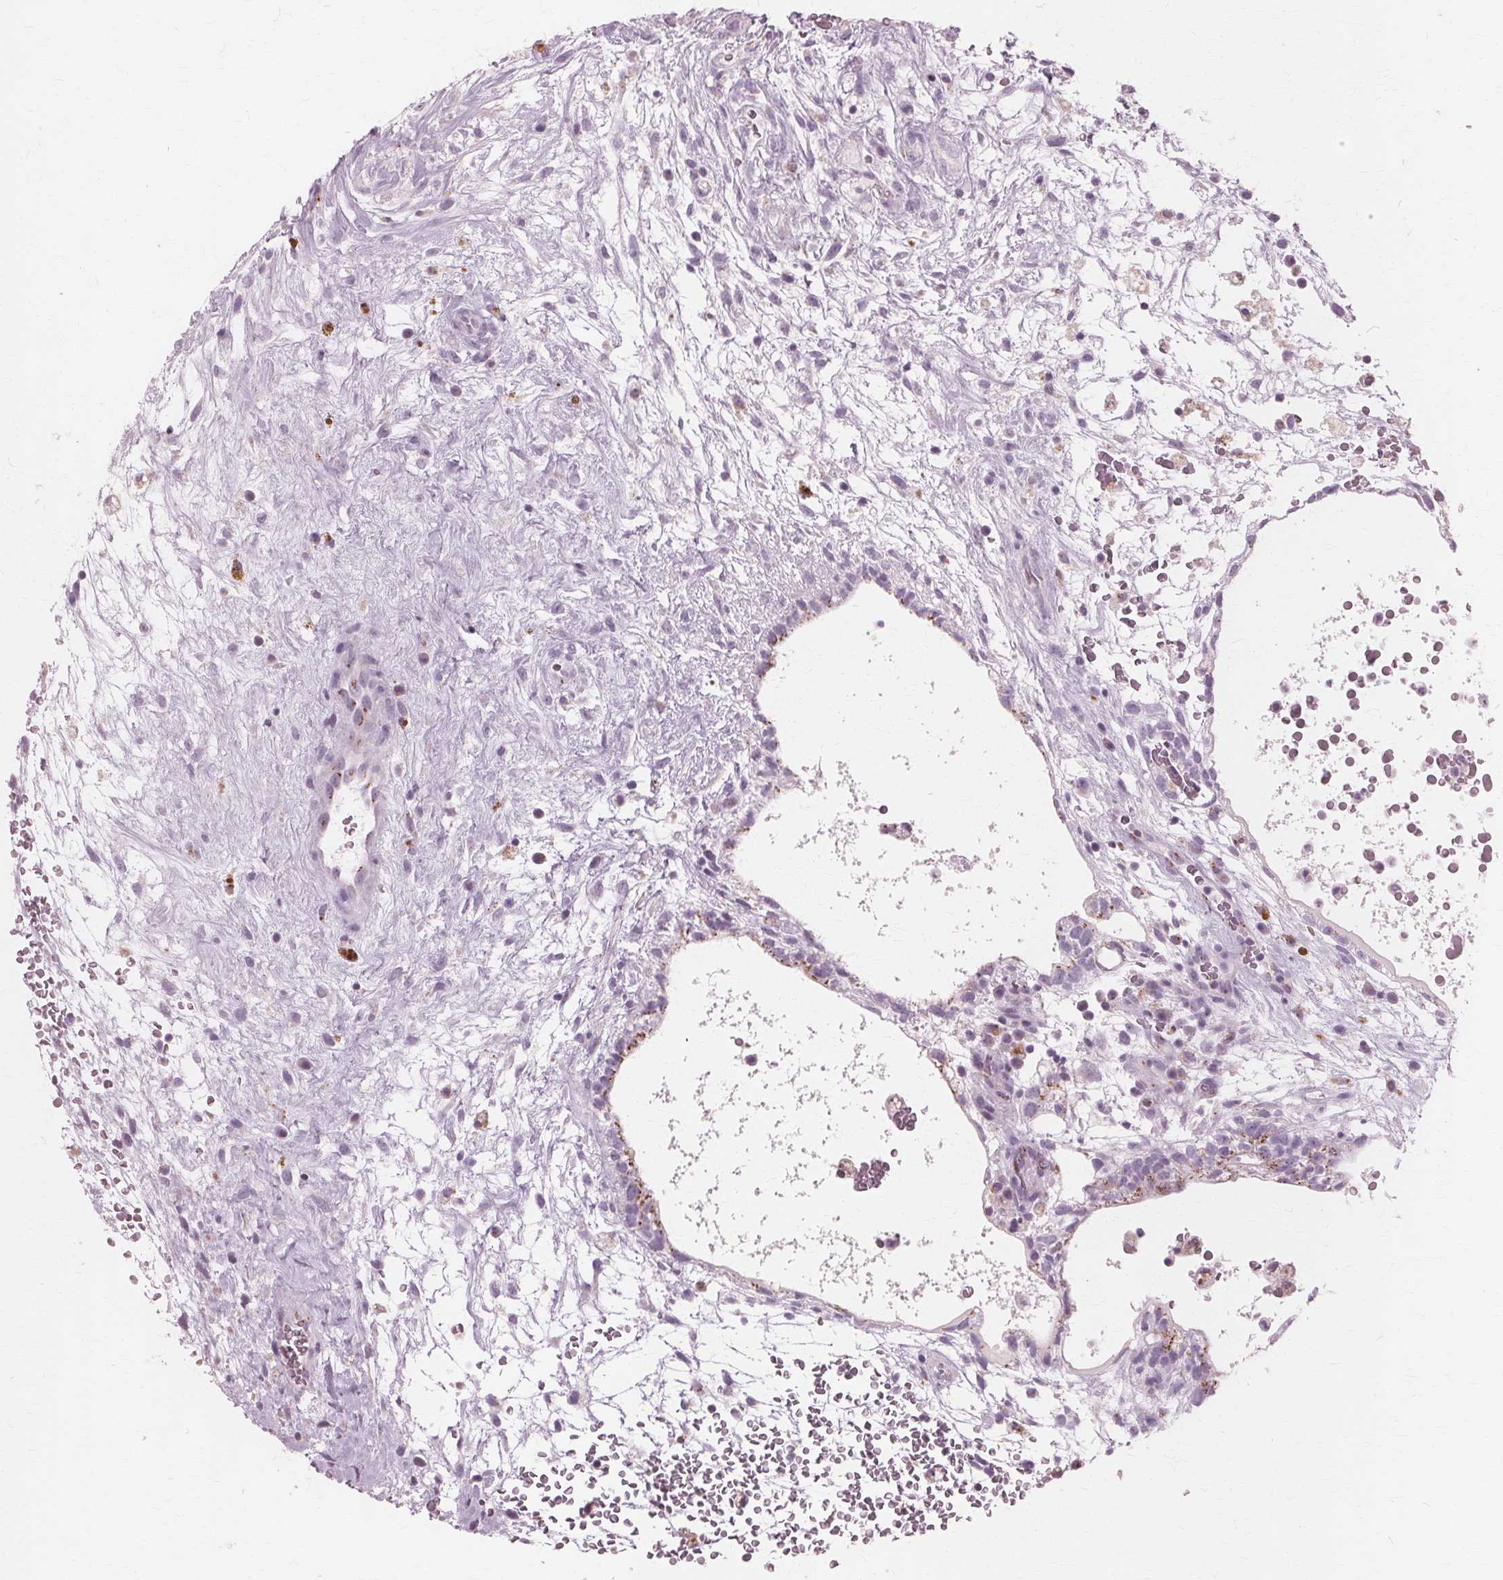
{"staining": {"intensity": "moderate", "quantity": "<25%", "location": "cytoplasmic/membranous"}, "tissue": "testis cancer", "cell_type": "Tumor cells", "image_type": "cancer", "snomed": [{"axis": "morphology", "description": "Normal tissue, NOS"}, {"axis": "morphology", "description": "Carcinoma, Embryonal, NOS"}, {"axis": "topography", "description": "Testis"}], "caption": "Testis embryonal carcinoma was stained to show a protein in brown. There is low levels of moderate cytoplasmic/membranous positivity in about <25% of tumor cells.", "gene": "DNASE2", "patient": {"sex": "male", "age": 32}}